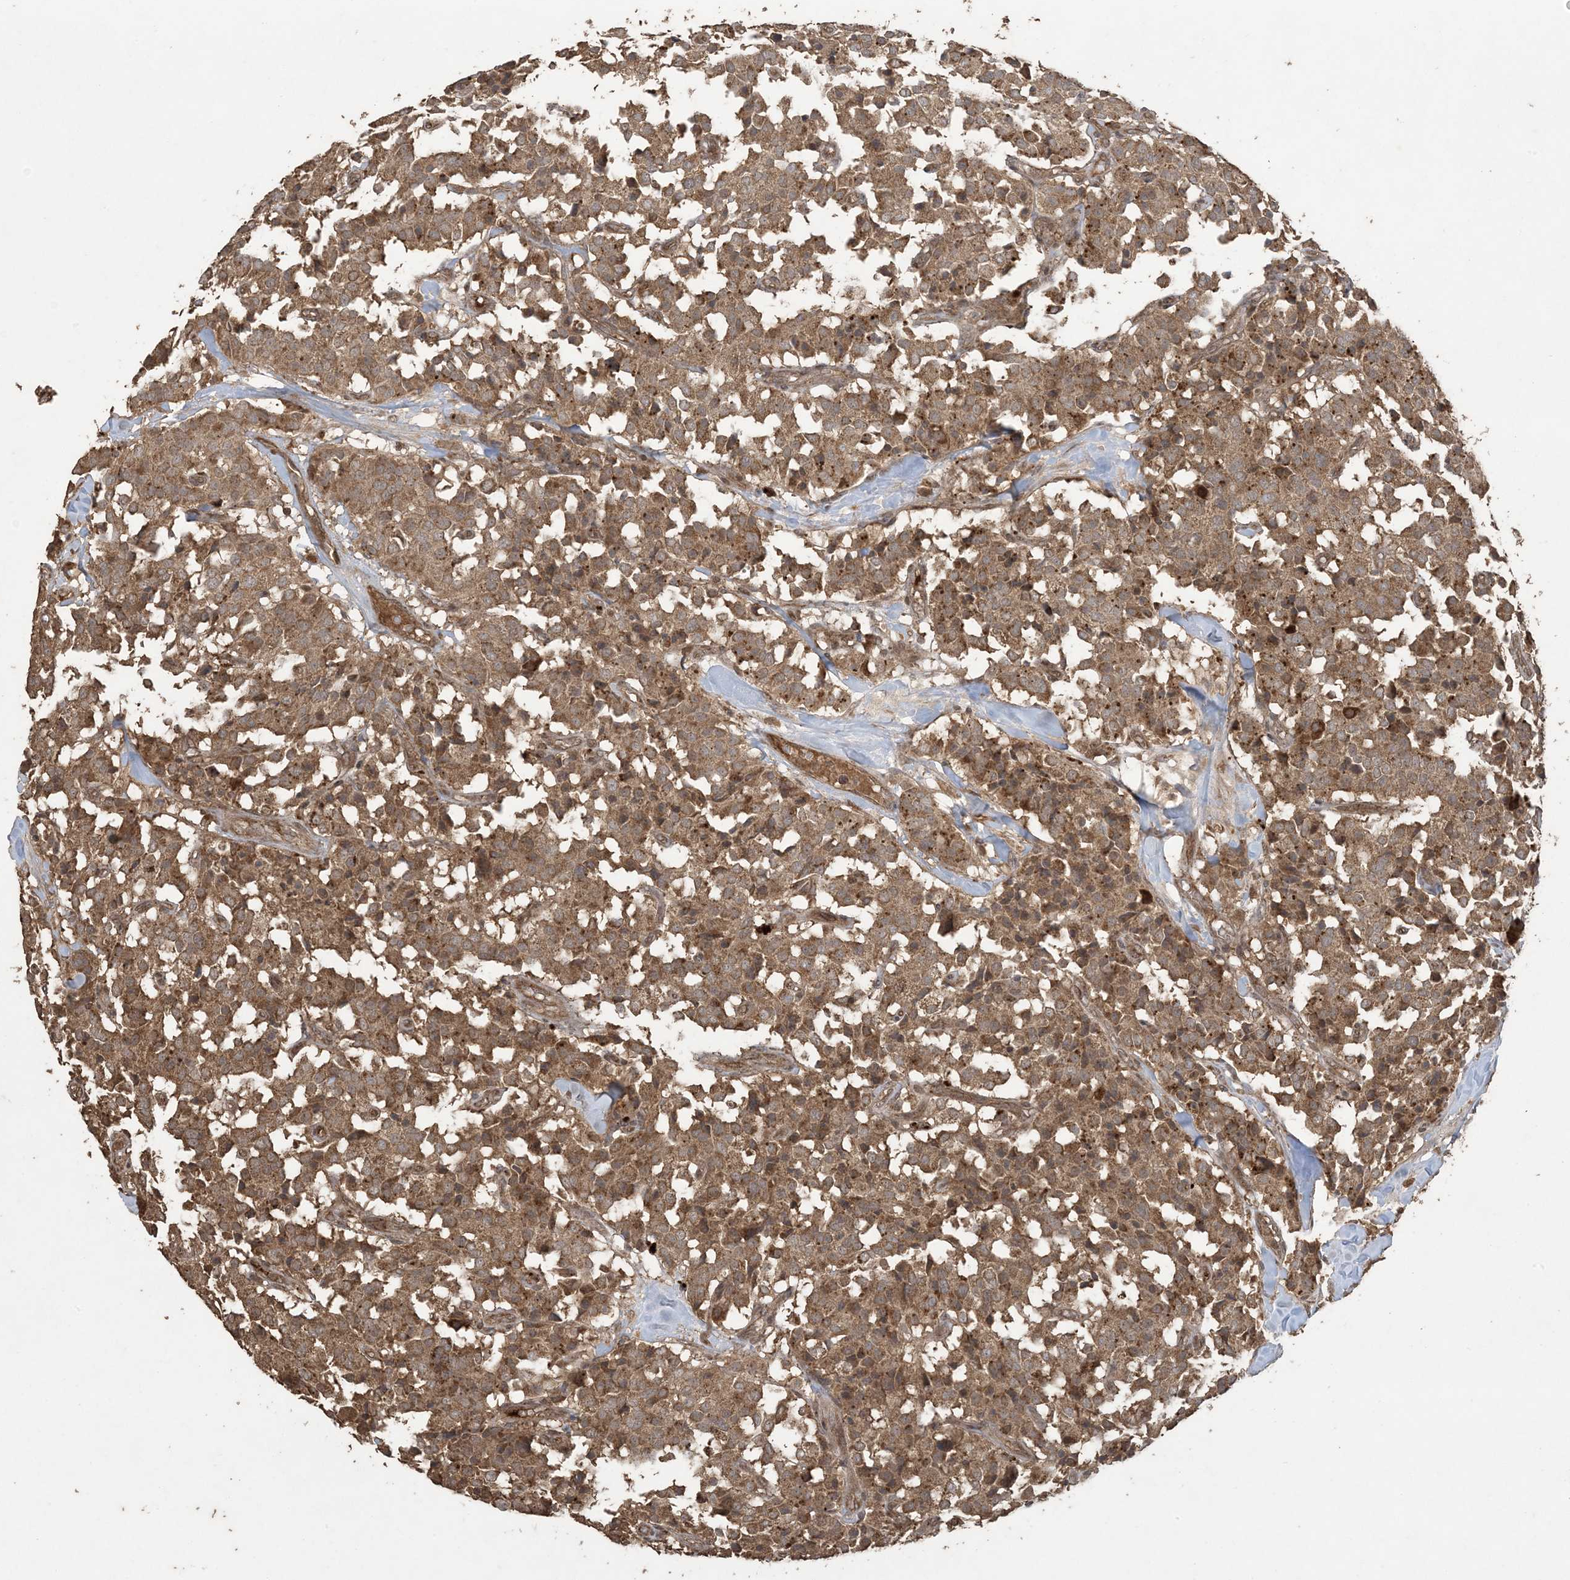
{"staining": {"intensity": "moderate", "quantity": ">75%", "location": "cytoplasmic/membranous"}, "tissue": "carcinoid", "cell_type": "Tumor cells", "image_type": "cancer", "snomed": [{"axis": "morphology", "description": "Carcinoid, malignant, NOS"}, {"axis": "topography", "description": "Lung"}], "caption": "Malignant carcinoid tissue reveals moderate cytoplasmic/membranous expression in approximately >75% of tumor cells", "gene": "EFCAB8", "patient": {"sex": "male", "age": 30}}